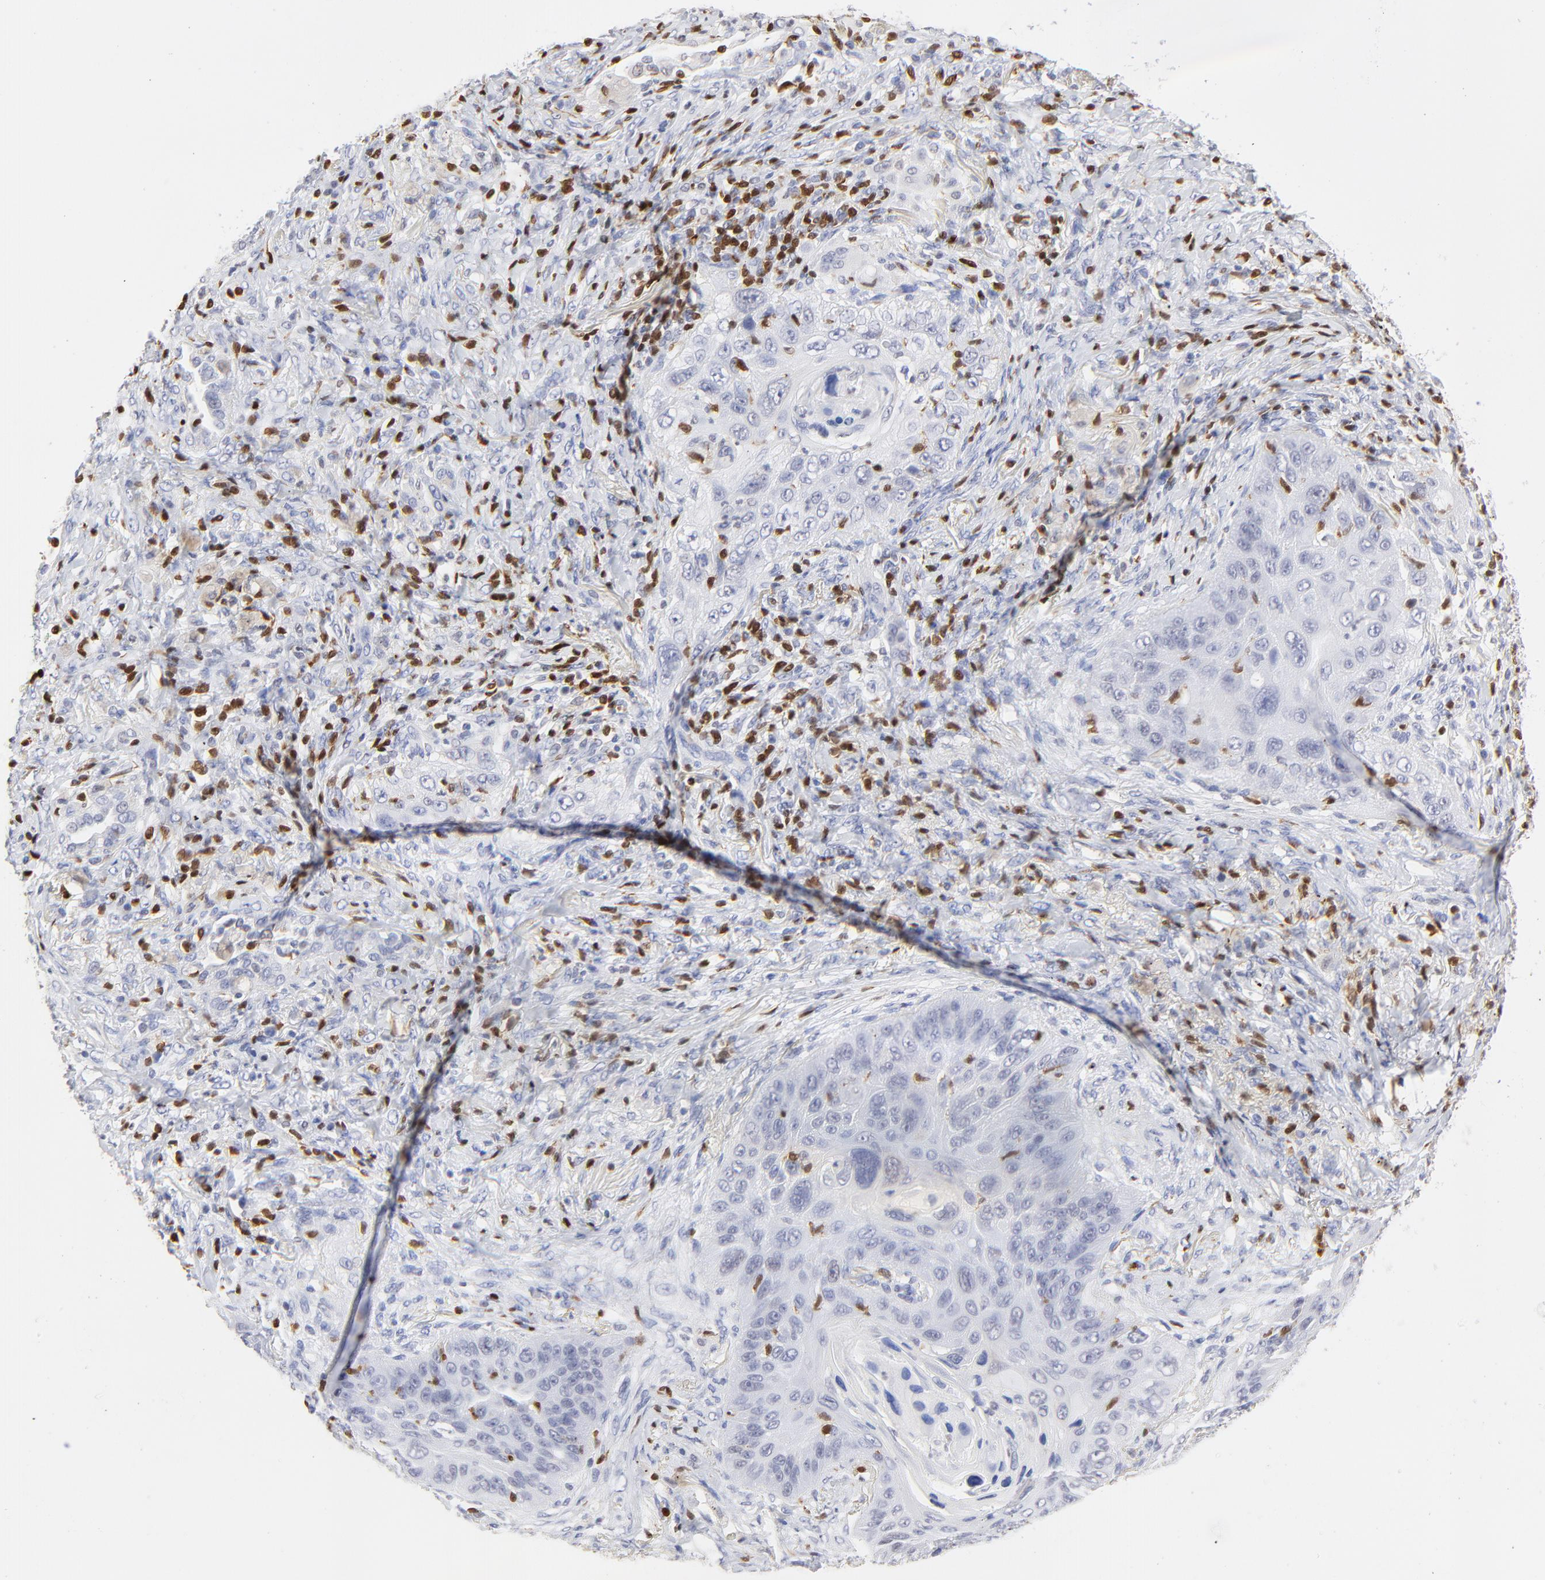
{"staining": {"intensity": "negative", "quantity": "none", "location": "none"}, "tissue": "lung cancer", "cell_type": "Tumor cells", "image_type": "cancer", "snomed": [{"axis": "morphology", "description": "Squamous cell carcinoma, NOS"}, {"axis": "topography", "description": "Lung"}], "caption": "This is a image of immunohistochemistry (IHC) staining of lung cancer, which shows no staining in tumor cells.", "gene": "ZAP70", "patient": {"sex": "female", "age": 67}}